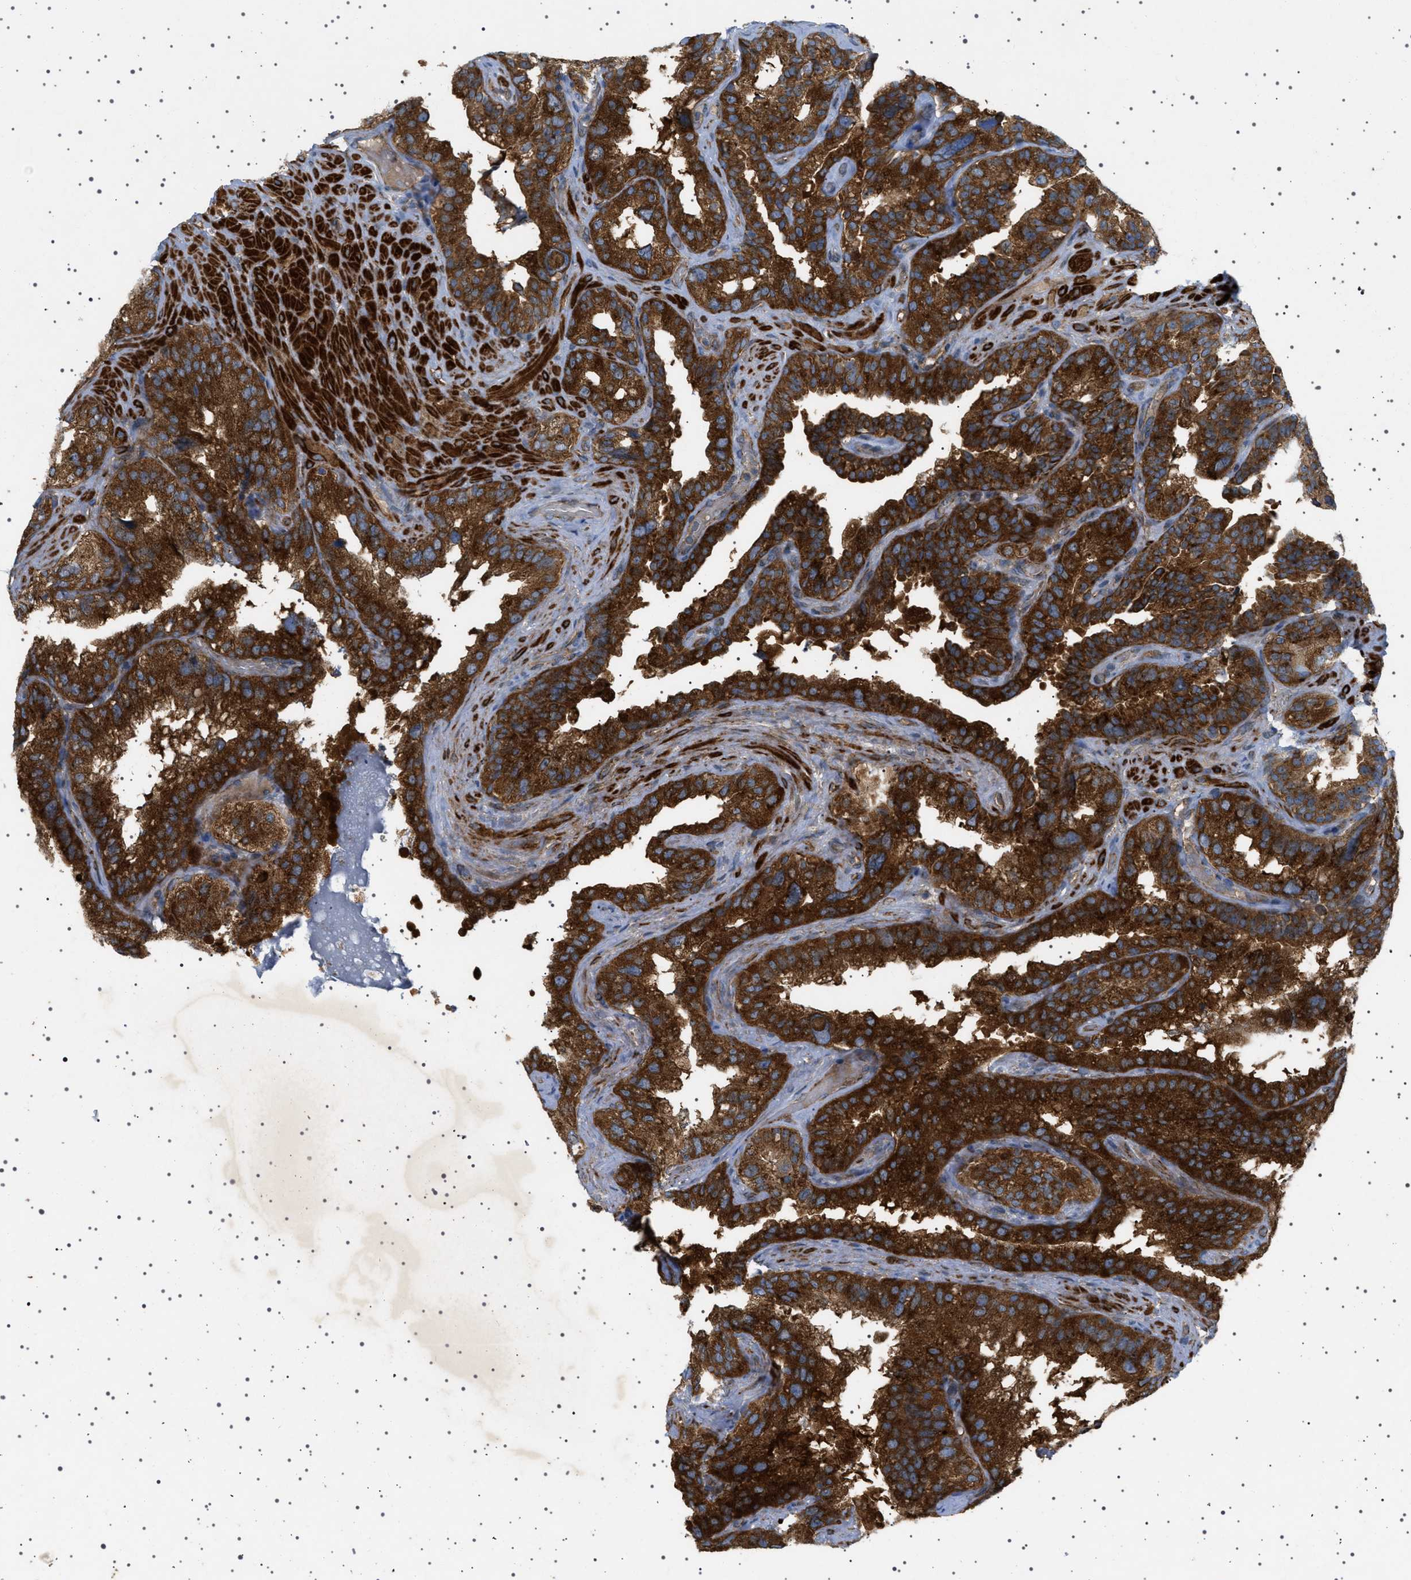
{"staining": {"intensity": "strong", "quantity": ">75%", "location": "cytoplasmic/membranous"}, "tissue": "seminal vesicle", "cell_type": "Glandular cells", "image_type": "normal", "snomed": [{"axis": "morphology", "description": "Normal tissue, NOS"}, {"axis": "topography", "description": "Seminal veicle"}], "caption": "This histopathology image shows immunohistochemistry staining of benign seminal vesicle, with high strong cytoplasmic/membranous staining in approximately >75% of glandular cells.", "gene": "CCDC186", "patient": {"sex": "male", "age": 68}}